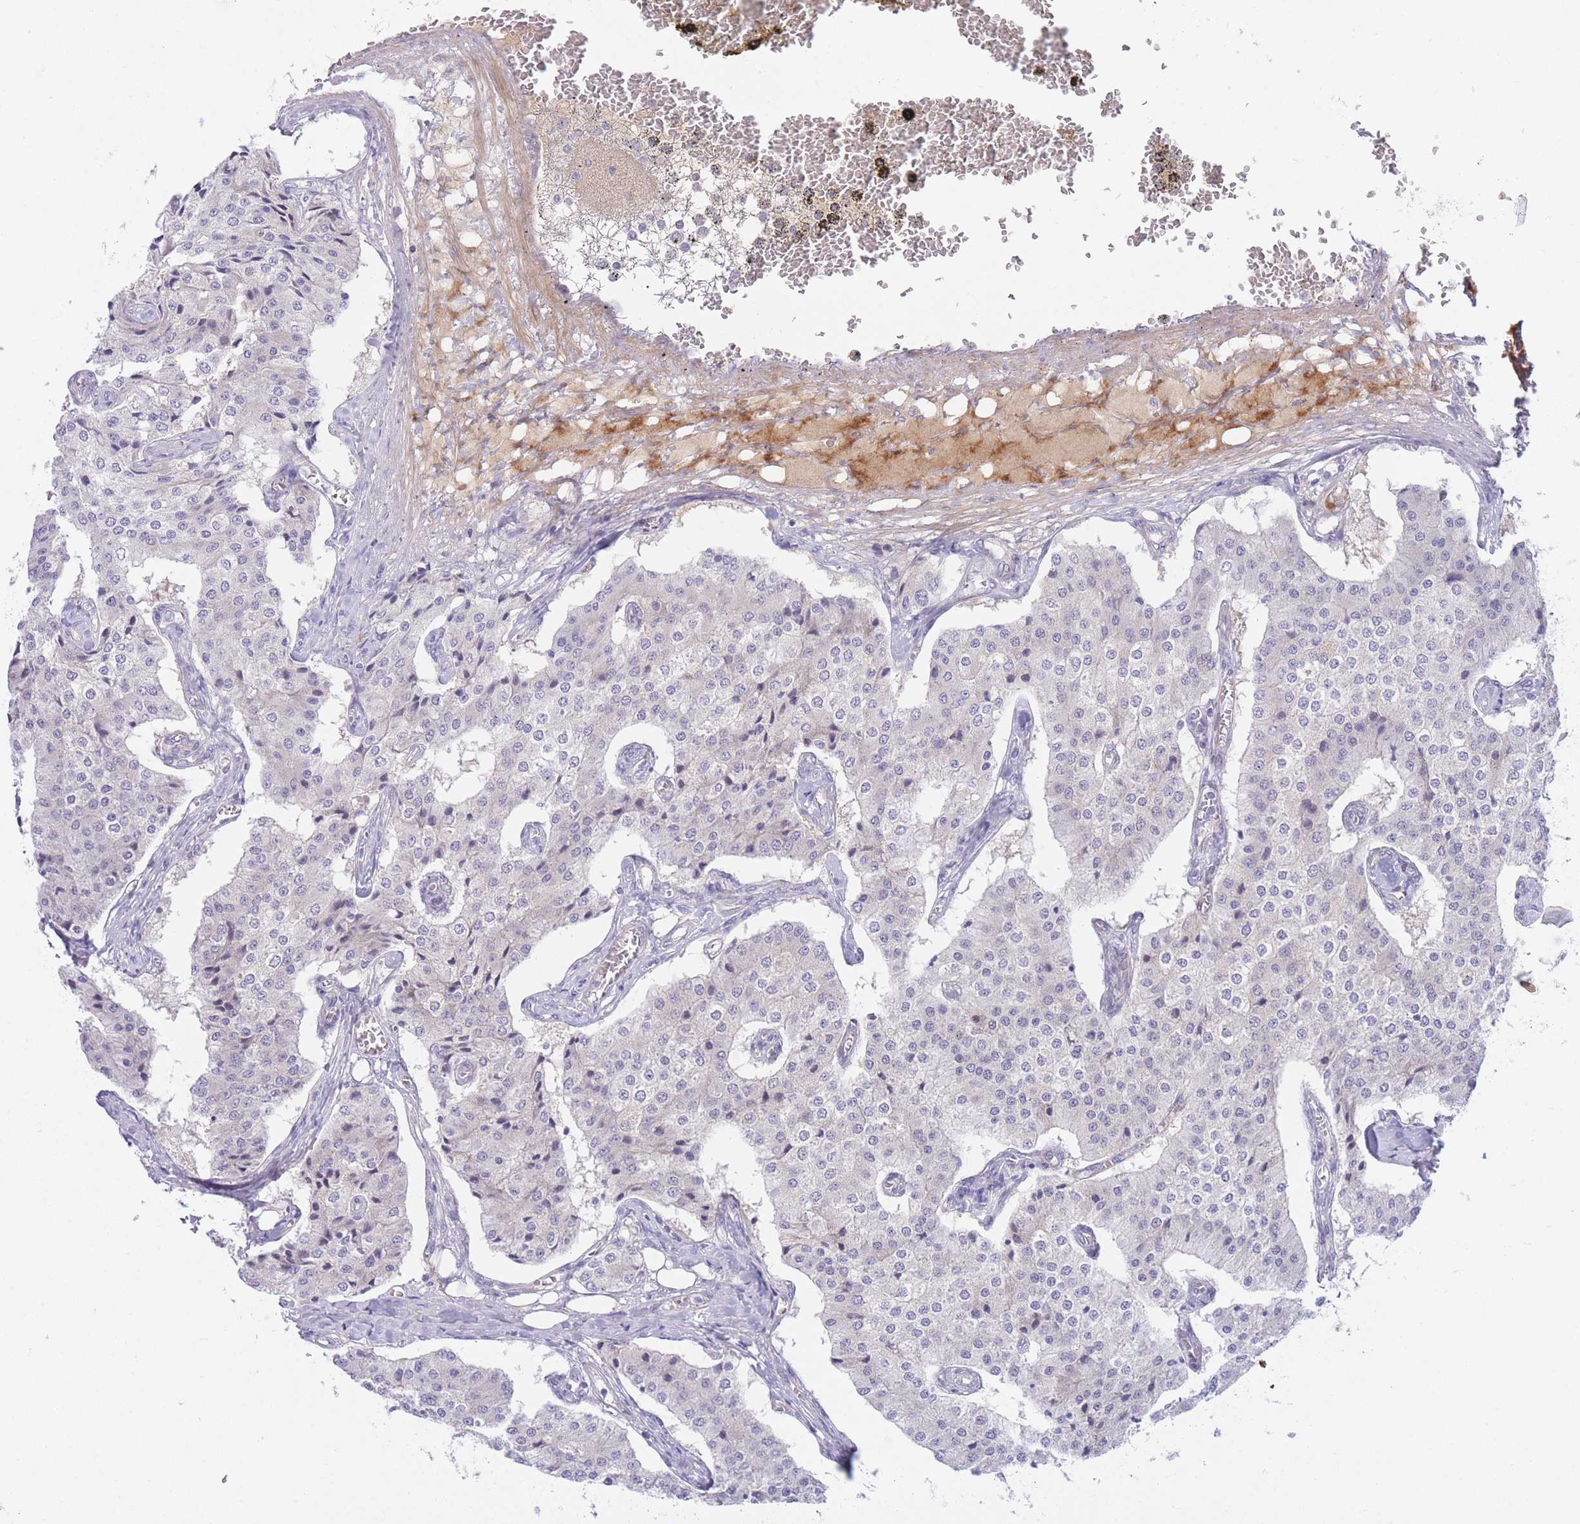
{"staining": {"intensity": "negative", "quantity": "none", "location": "none"}, "tissue": "carcinoid", "cell_type": "Tumor cells", "image_type": "cancer", "snomed": [{"axis": "morphology", "description": "Carcinoid, malignant, NOS"}, {"axis": "topography", "description": "Colon"}], "caption": "Carcinoid (malignant) was stained to show a protein in brown. There is no significant expression in tumor cells. The staining is performed using DAB (3,3'-diaminobenzidine) brown chromogen with nuclei counter-stained in using hematoxylin.", "gene": "APOL4", "patient": {"sex": "female", "age": 52}}